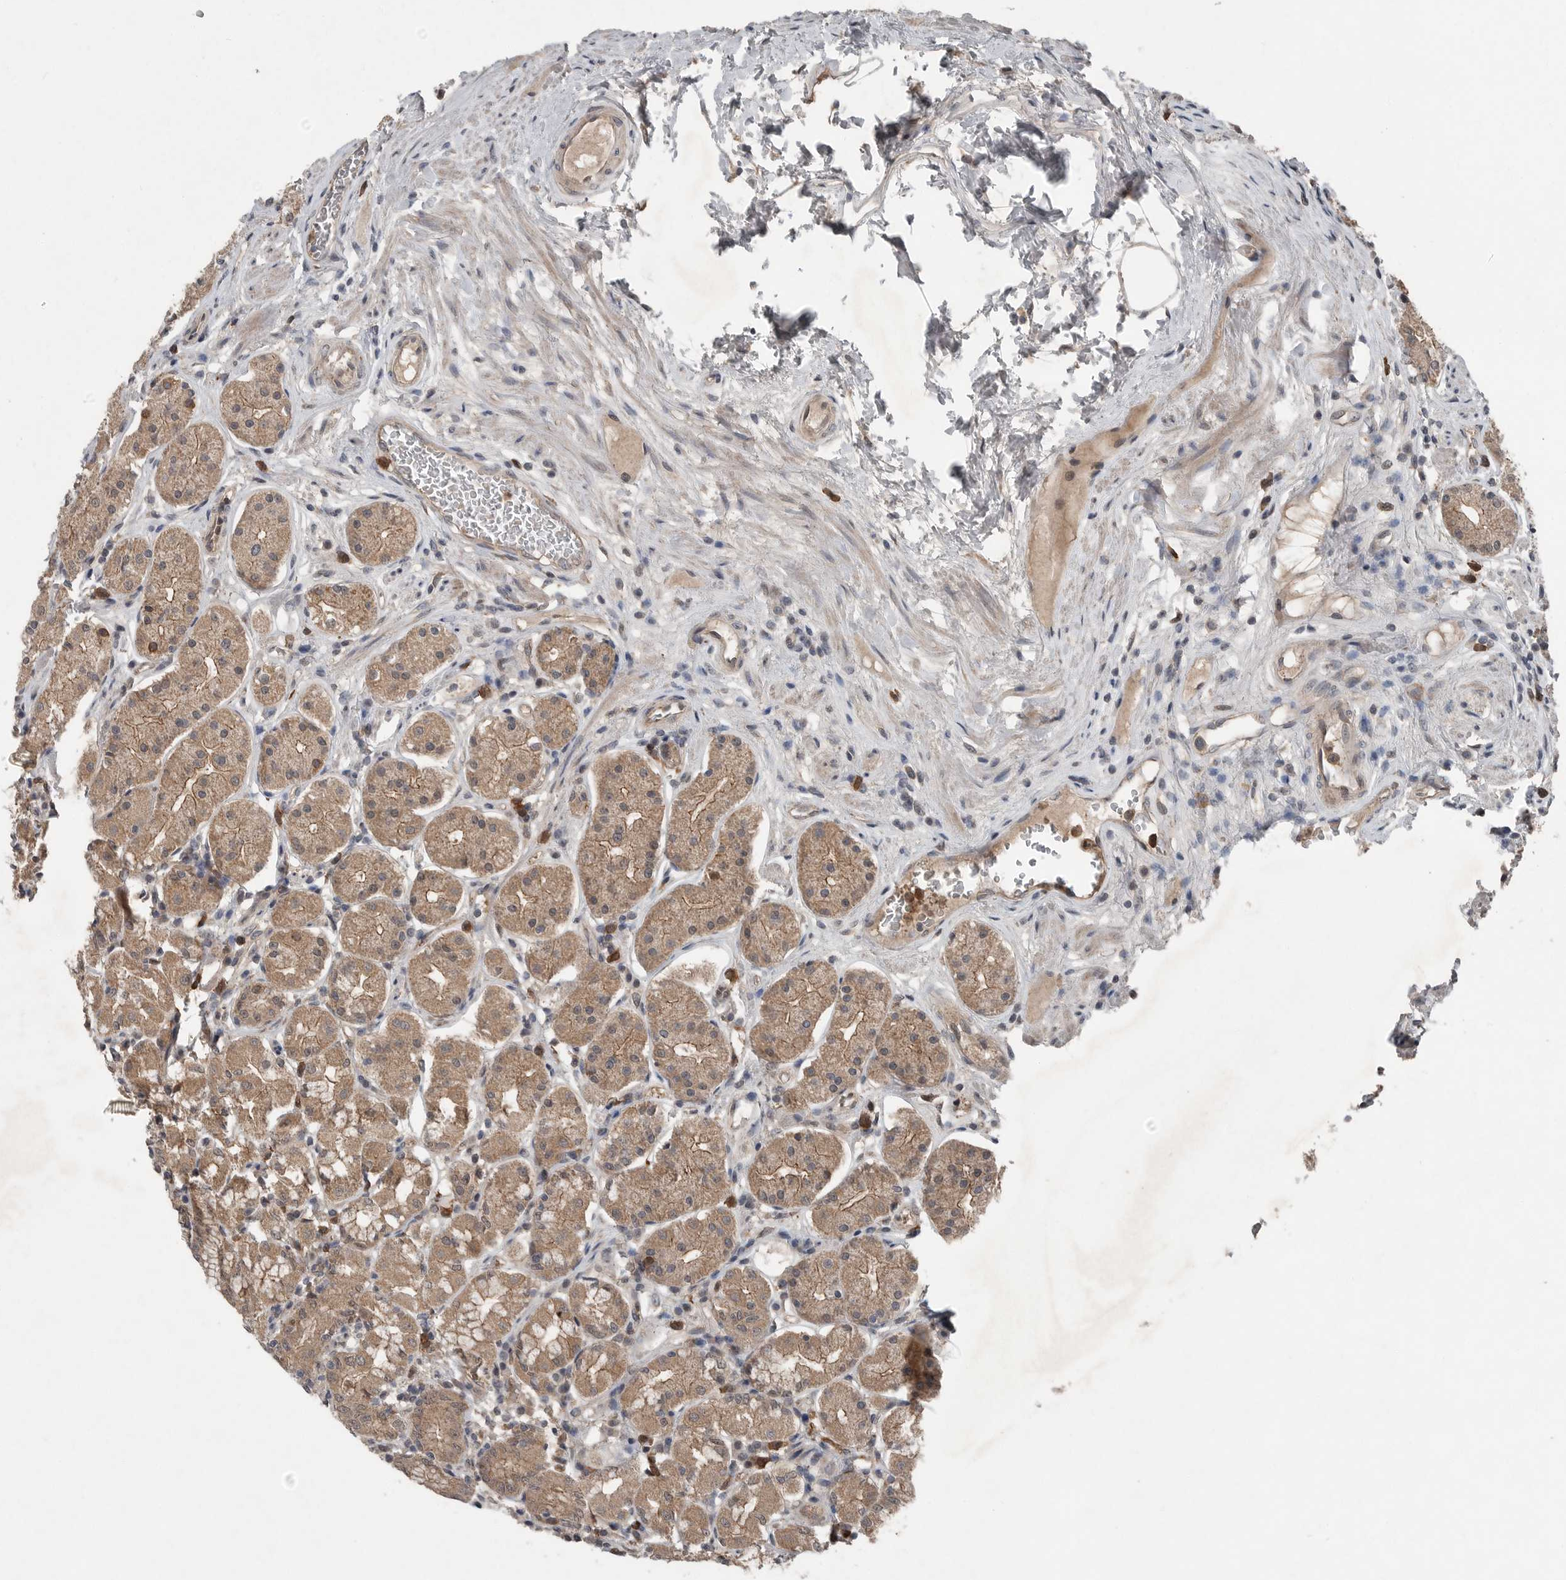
{"staining": {"intensity": "moderate", "quantity": ">75%", "location": "cytoplasmic/membranous"}, "tissue": "stomach", "cell_type": "Glandular cells", "image_type": "normal", "snomed": [{"axis": "morphology", "description": "Normal tissue, NOS"}, {"axis": "topography", "description": "Stomach"}, {"axis": "topography", "description": "Stomach, lower"}], "caption": "An image of human stomach stained for a protein reveals moderate cytoplasmic/membranous brown staining in glandular cells. (DAB IHC, brown staining for protein, blue staining for nuclei).", "gene": "SCP2", "patient": {"sex": "female", "age": 56}}